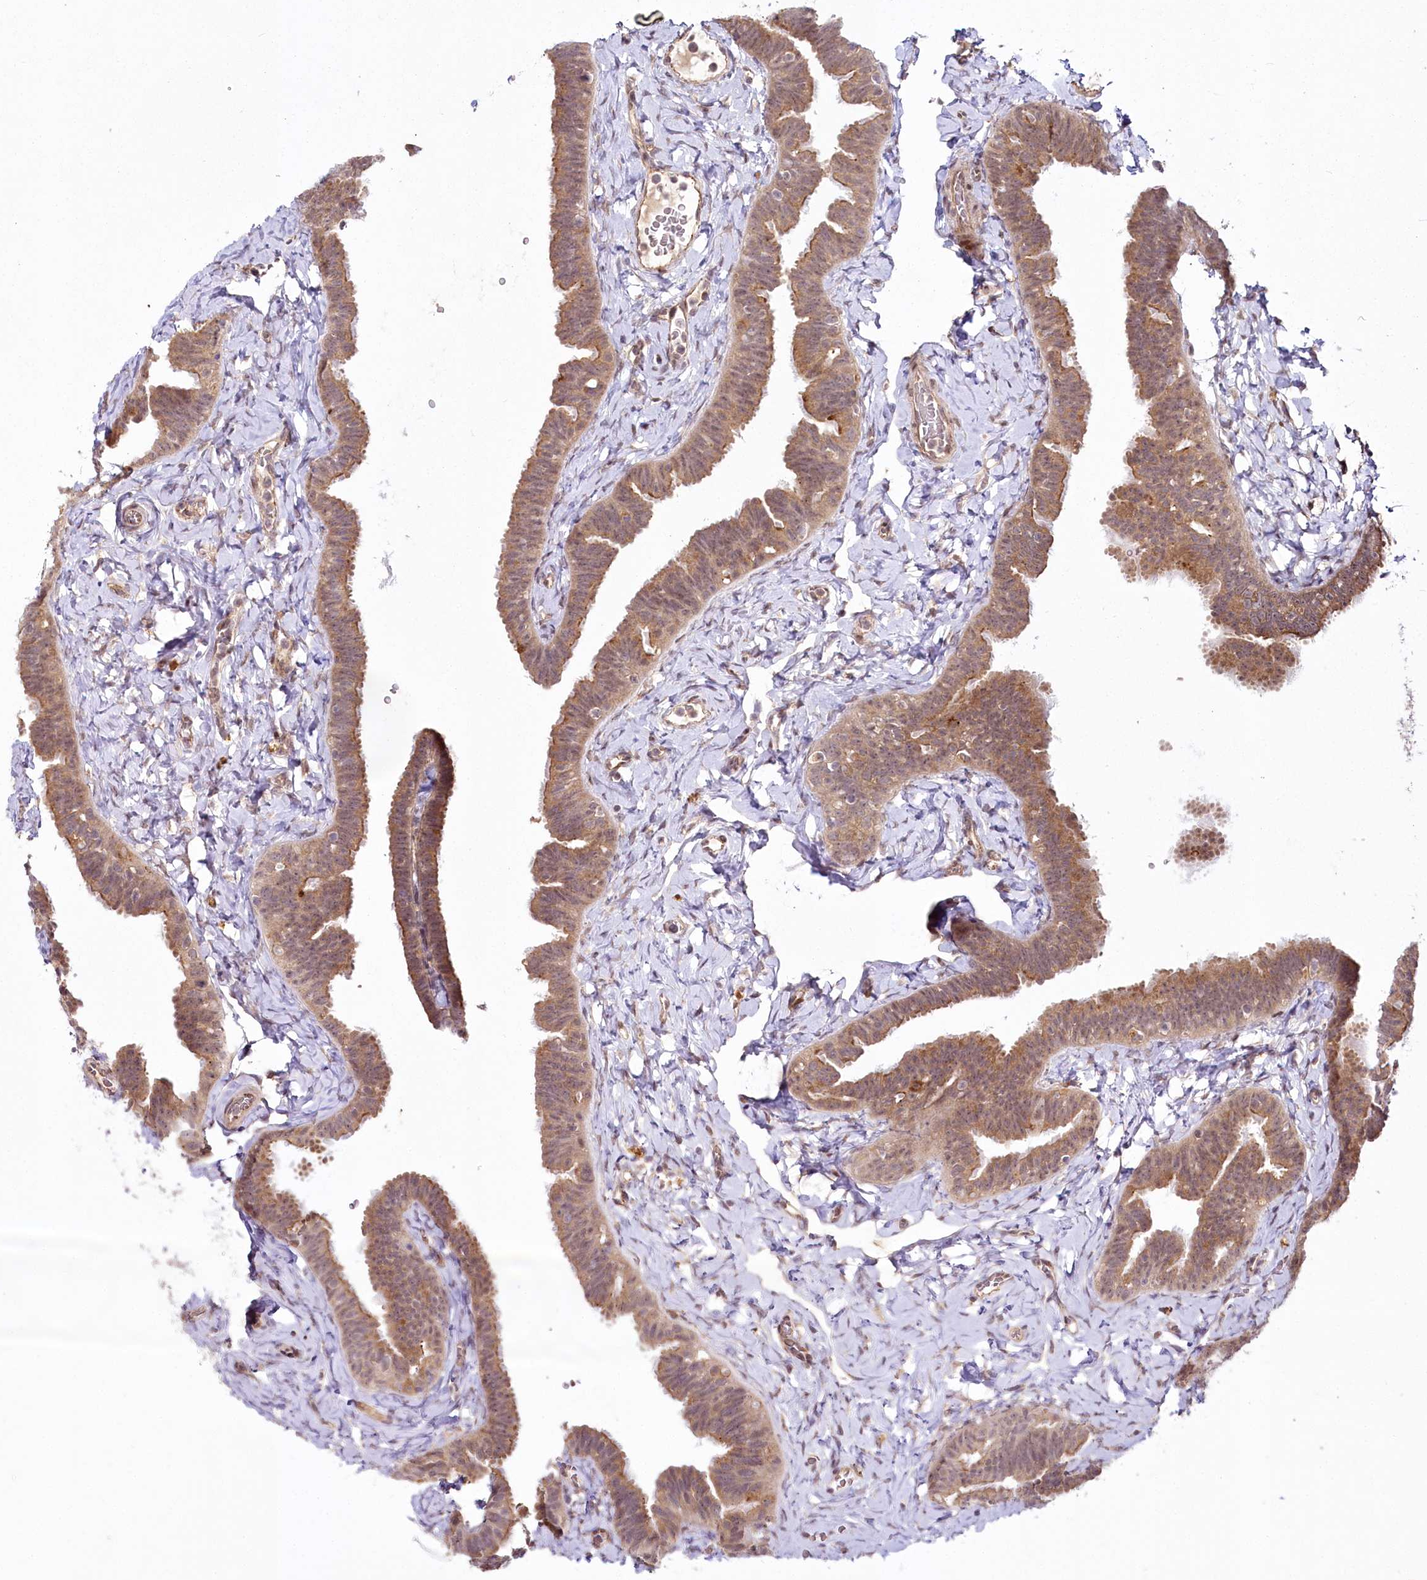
{"staining": {"intensity": "moderate", "quantity": "25%-75%", "location": "cytoplasmic/membranous,nuclear"}, "tissue": "fallopian tube", "cell_type": "Glandular cells", "image_type": "normal", "snomed": [{"axis": "morphology", "description": "Normal tissue, NOS"}, {"axis": "topography", "description": "Fallopian tube"}], "caption": "Brown immunohistochemical staining in benign human fallopian tube reveals moderate cytoplasmic/membranous,nuclear positivity in about 25%-75% of glandular cells.", "gene": "ALKBH8", "patient": {"sex": "female", "age": 65}}